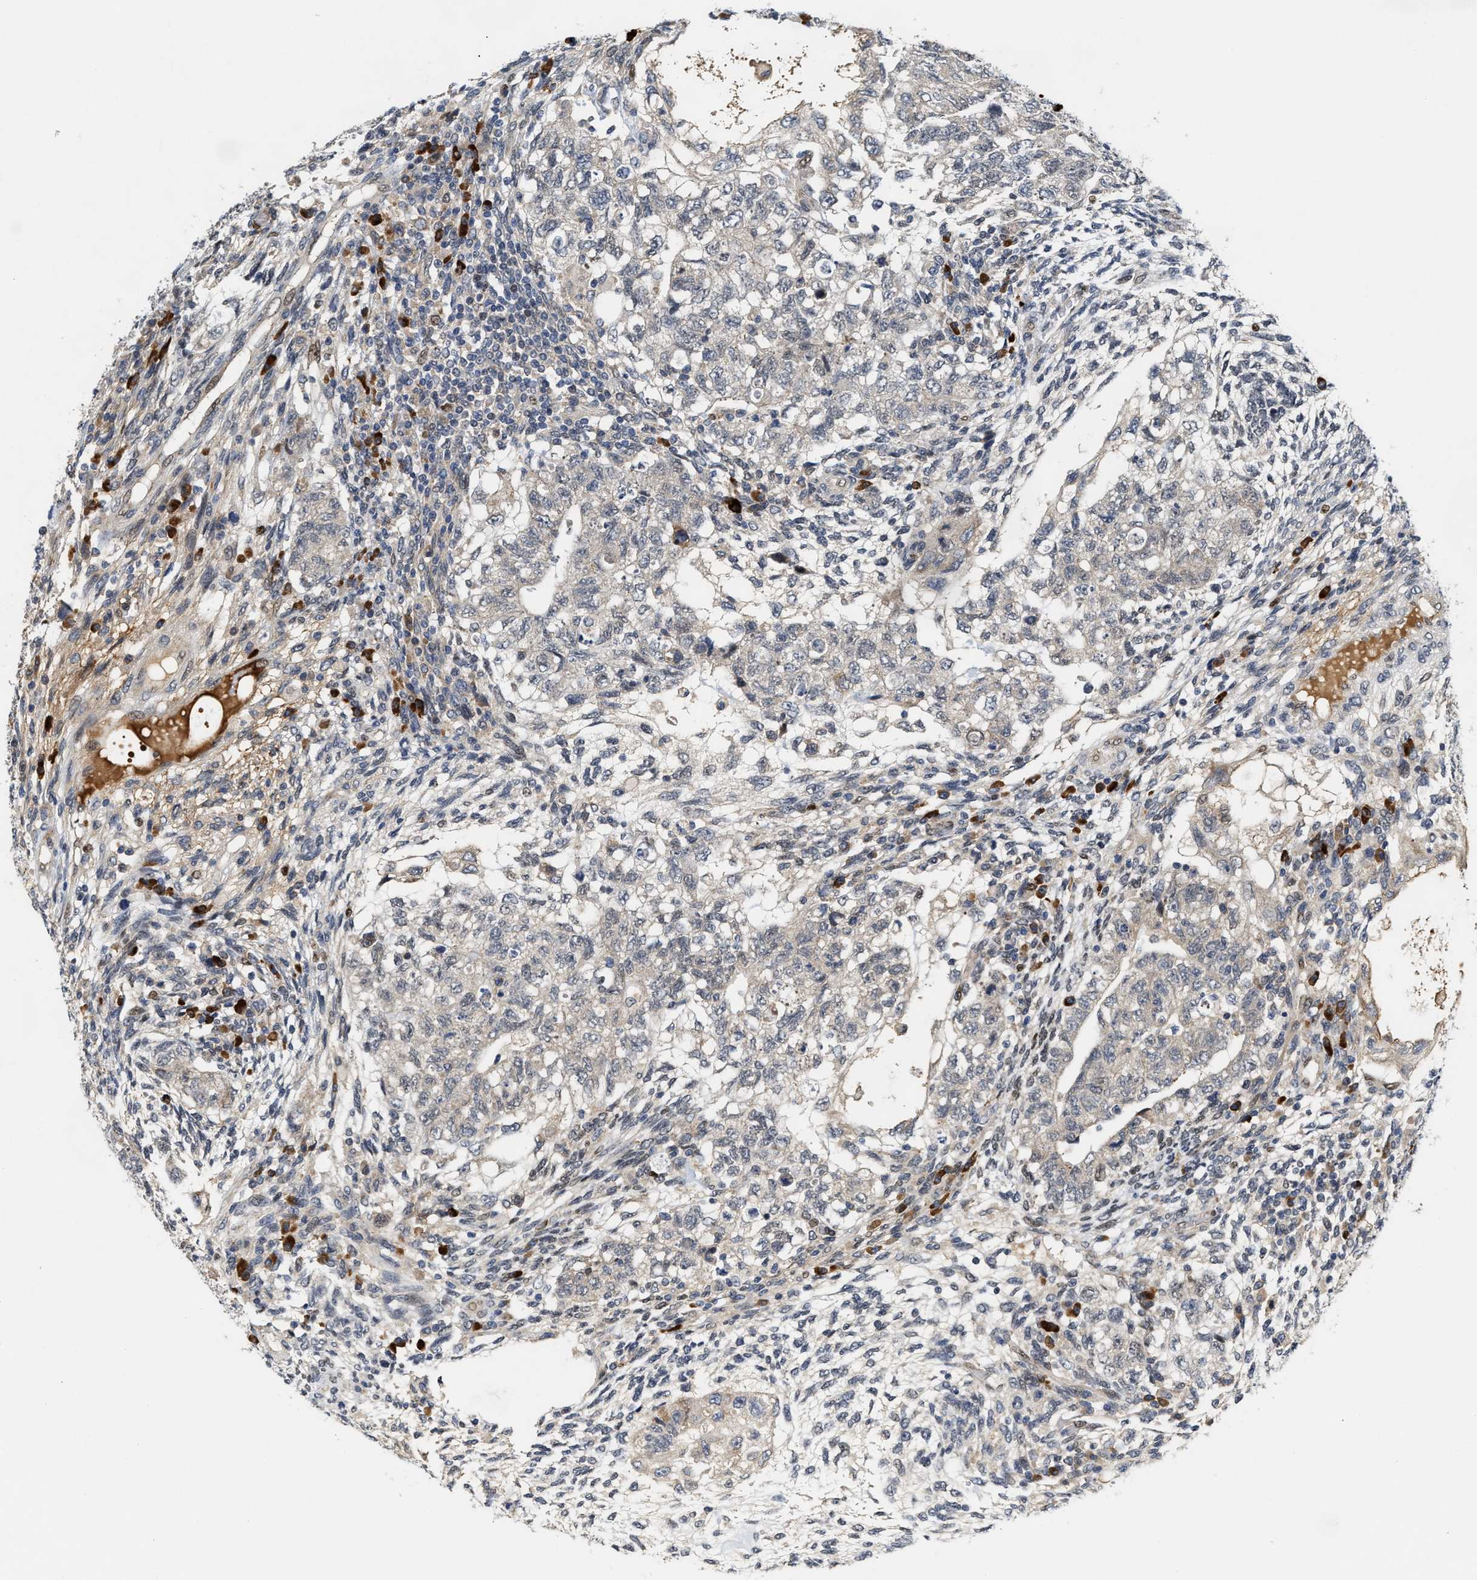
{"staining": {"intensity": "negative", "quantity": "none", "location": "none"}, "tissue": "testis cancer", "cell_type": "Tumor cells", "image_type": "cancer", "snomed": [{"axis": "morphology", "description": "Normal tissue, NOS"}, {"axis": "morphology", "description": "Carcinoma, Embryonal, NOS"}, {"axis": "topography", "description": "Testis"}], "caption": "This image is of testis cancer (embryonal carcinoma) stained with immunohistochemistry to label a protein in brown with the nuclei are counter-stained blue. There is no staining in tumor cells.", "gene": "TCF4", "patient": {"sex": "male", "age": 36}}